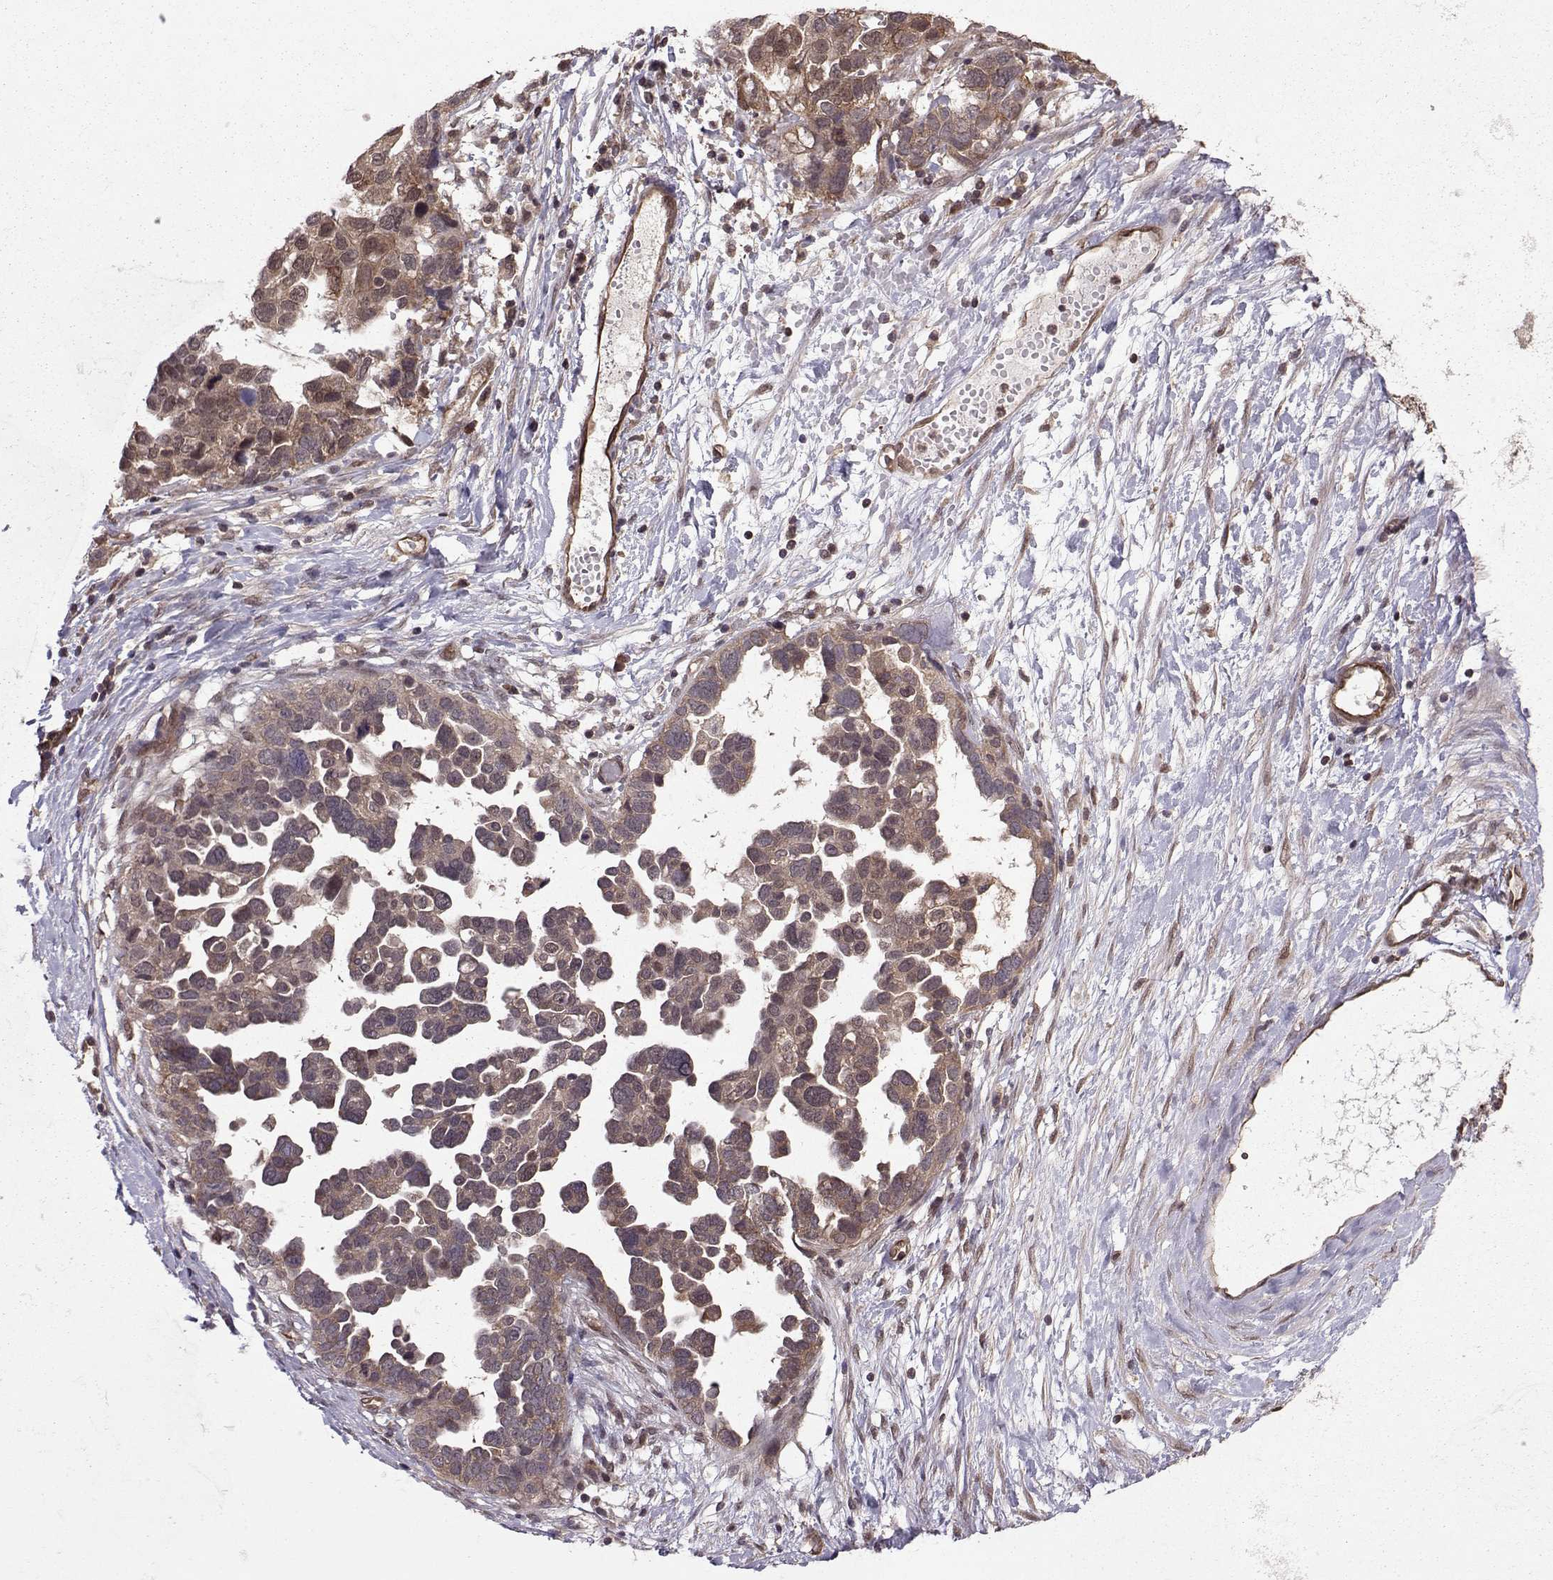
{"staining": {"intensity": "moderate", "quantity": "25%-75%", "location": "cytoplasmic/membranous"}, "tissue": "ovarian cancer", "cell_type": "Tumor cells", "image_type": "cancer", "snomed": [{"axis": "morphology", "description": "Cystadenocarcinoma, serous, NOS"}, {"axis": "topography", "description": "Ovary"}], "caption": "Brown immunohistochemical staining in human ovarian serous cystadenocarcinoma shows moderate cytoplasmic/membranous positivity in about 25%-75% of tumor cells. (DAB (3,3'-diaminobenzidine) IHC with brightfield microscopy, high magnification).", "gene": "PPP2R2A", "patient": {"sex": "female", "age": 54}}